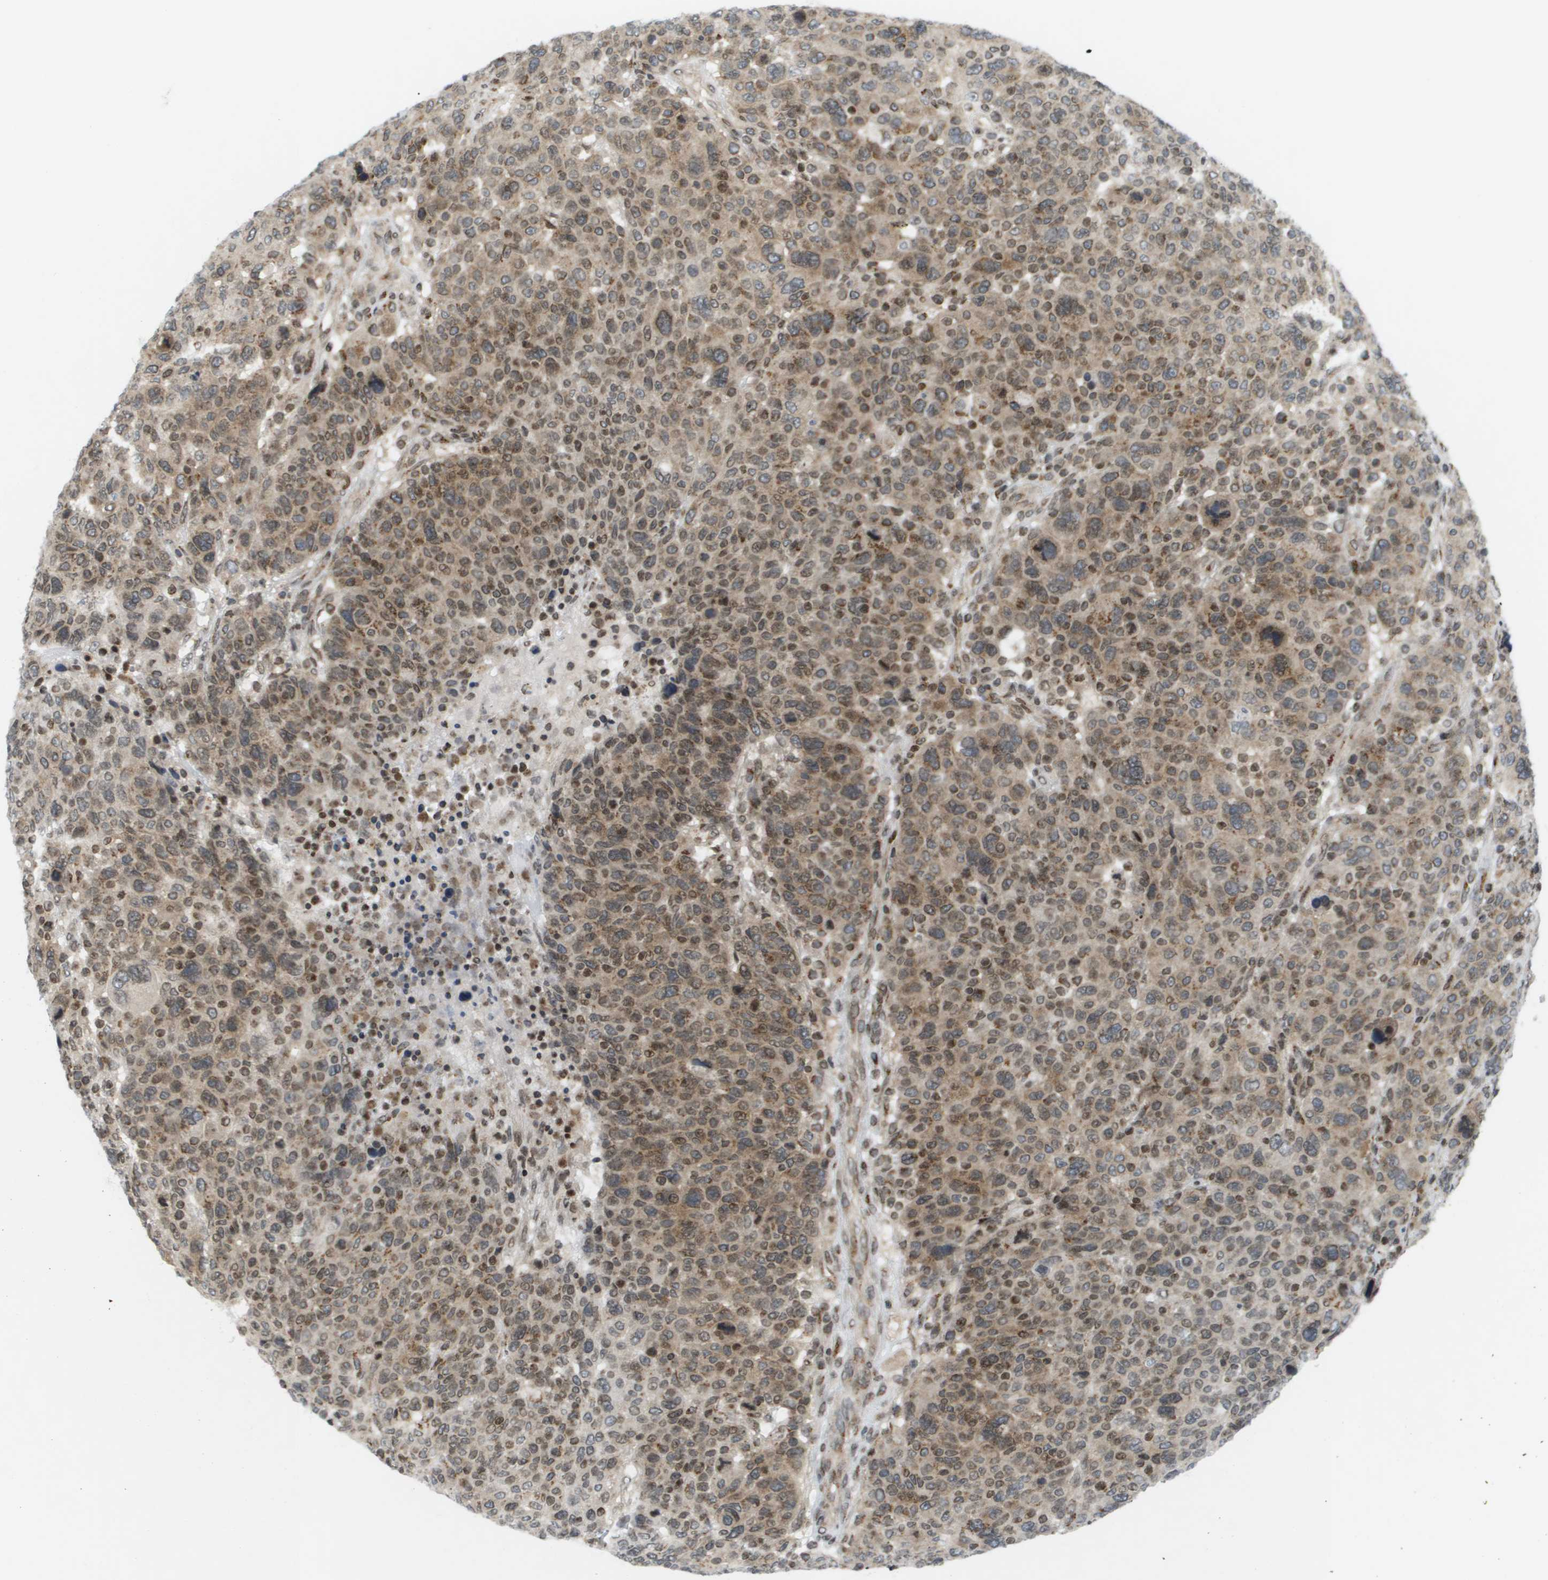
{"staining": {"intensity": "moderate", "quantity": ">75%", "location": "cytoplasmic/membranous,nuclear"}, "tissue": "breast cancer", "cell_type": "Tumor cells", "image_type": "cancer", "snomed": [{"axis": "morphology", "description": "Duct carcinoma"}, {"axis": "topography", "description": "Breast"}], "caption": "This micrograph reveals immunohistochemistry staining of human breast cancer, with medium moderate cytoplasmic/membranous and nuclear positivity in approximately >75% of tumor cells.", "gene": "EVC", "patient": {"sex": "female", "age": 37}}